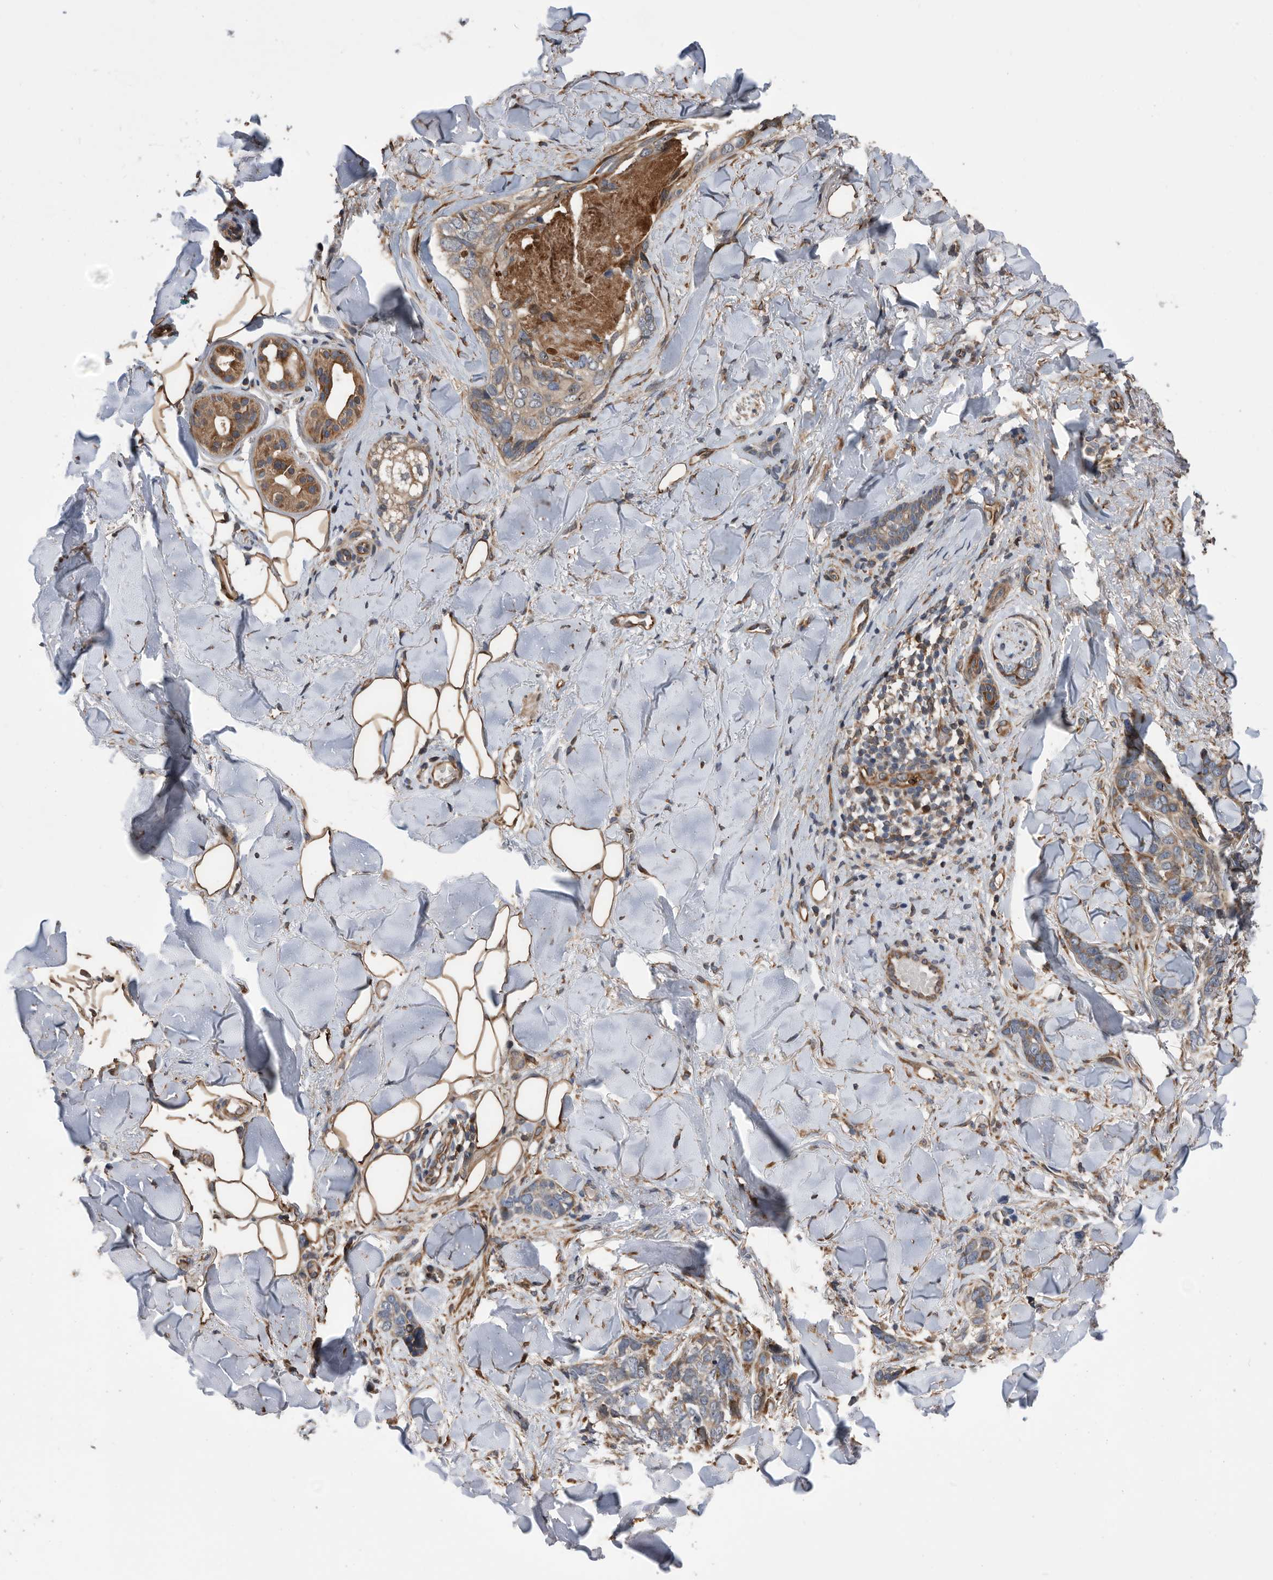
{"staining": {"intensity": "weak", "quantity": "25%-75%", "location": "cytoplasmic/membranous"}, "tissue": "skin cancer", "cell_type": "Tumor cells", "image_type": "cancer", "snomed": [{"axis": "morphology", "description": "Basal cell carcinoma"}, {"axis": "topography", "description": "Skin"}], "caption": "This is an image of immunohistochemistry (IHC) staining of skin basal cell carcinoma, which shows weak staining in the cytoplasmic/membranous of tumor cells.", "gene": "SERINC2", "patient": {"sex": "female", "age": 82}}